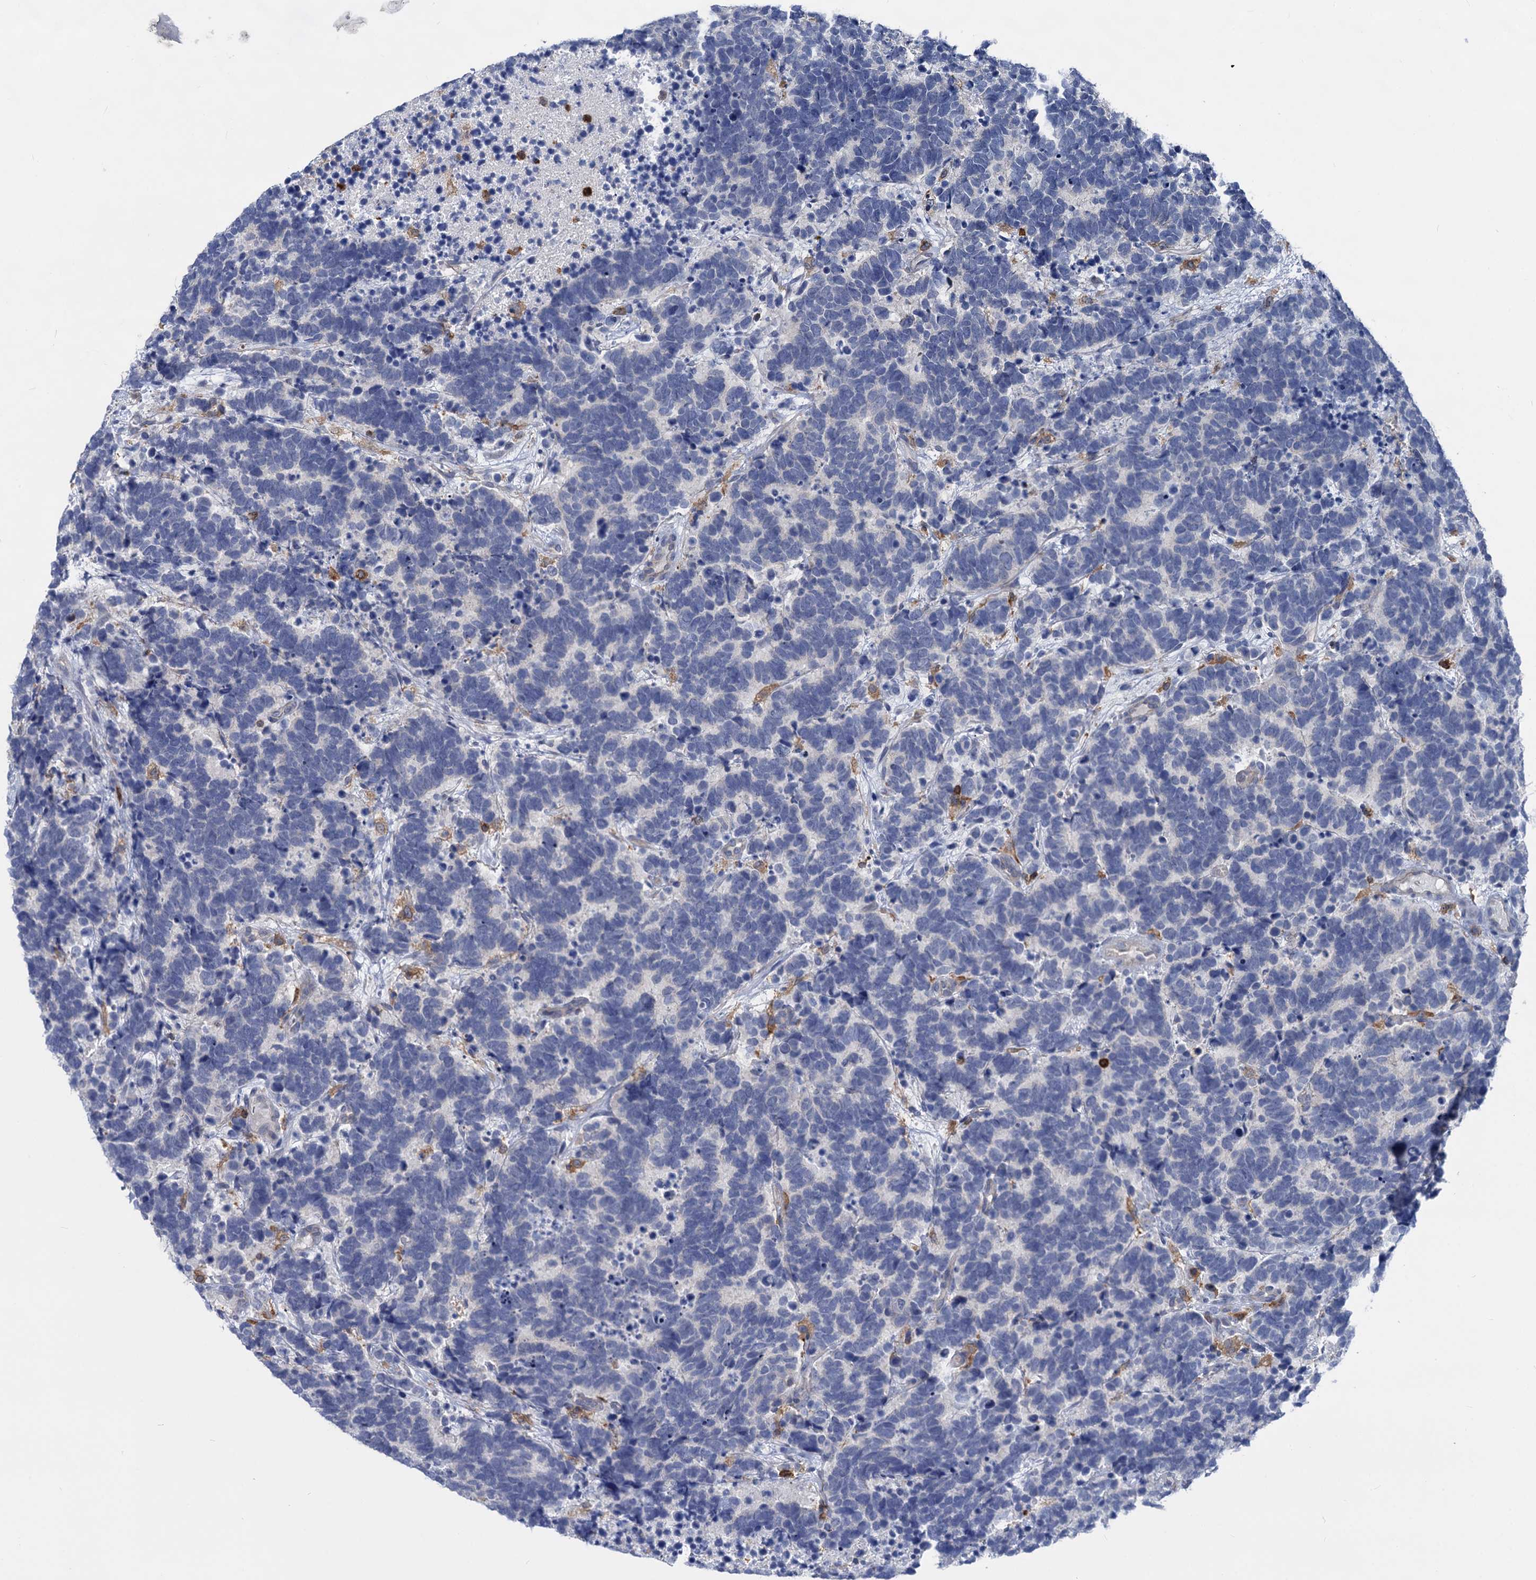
{"staining": {"intensity": "negative", "quantity": "none", "location": "none"}, "tissue": "carcinoid", "cell_type": "Tumor cells", "image_type": "cancer", "snomed": [{"axis": "morphology", "description": "Carcinoma, NOS"}, {"axis": "morphology", "description": "Carcinoid, malignant, NOS"}, {"axis": "topography", "description": "Urinary bladder"}], "caption": "Immunohistochemical staining of carcinoid shows no significant expression in tumor cells.", "gene": "RHOG", "patient": {"sex": "male", "age": 57}}